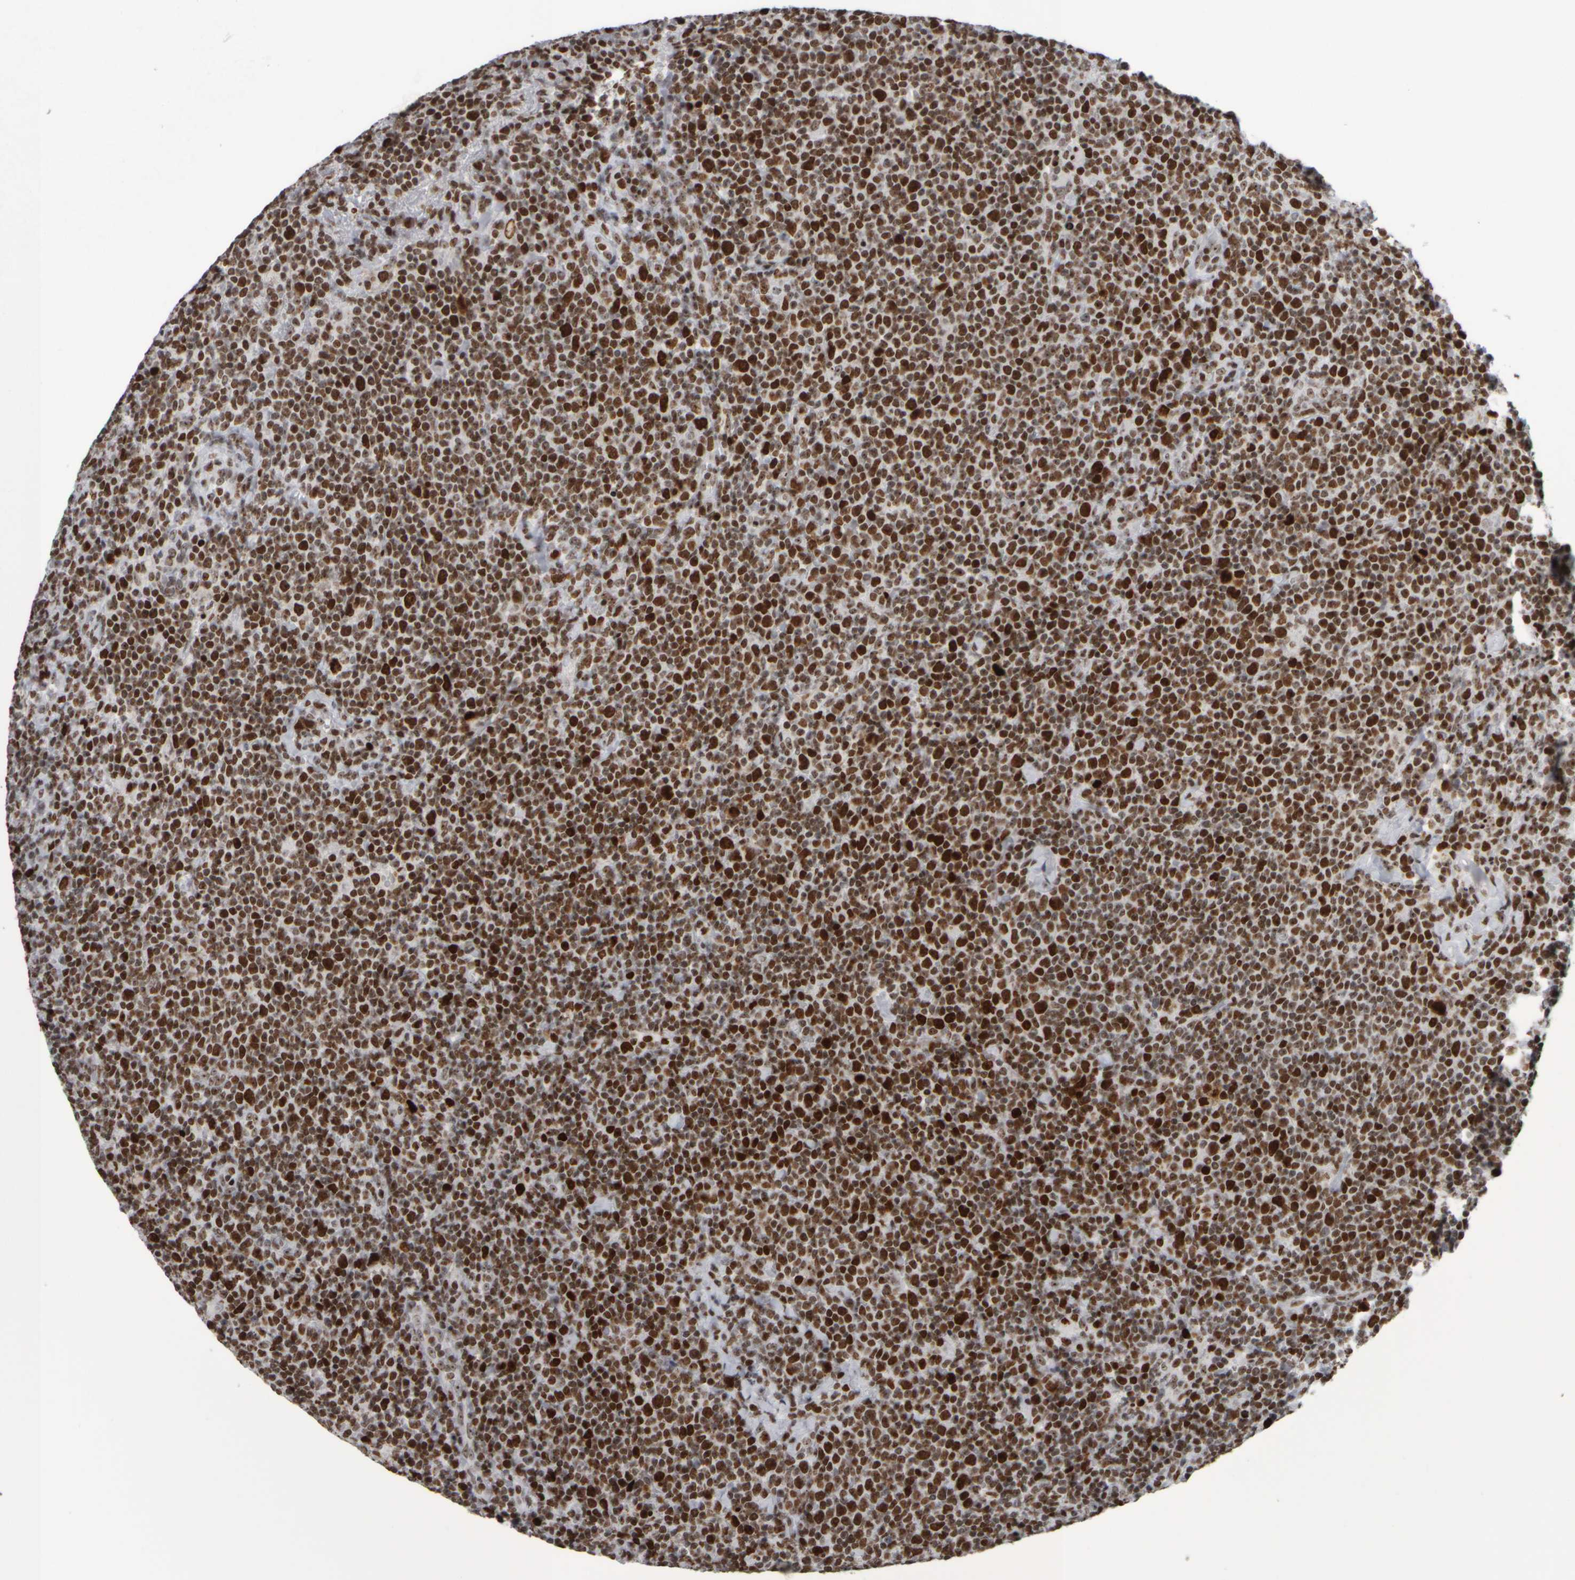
{"staining": {"intensity": "strong", "quantity": ">75%", "location": "nuclear"}, "tissue": "lymphoma", "cell_type": "Tumor cells", "image_type": "cancer", "snomed": [{"axis": "morphology", "description": "Malignant lymphoma, non-Hodgkin's type, High grade"}, {"axis": "topography", "description": "Lymph node"}], "caption": "Lymphoma stained for a protein (brown) shows strong nuclear positive expression in about >75% of tumor cells.", "gene": "TOP2B", "patient": {"sex": "male", "age": 61}}